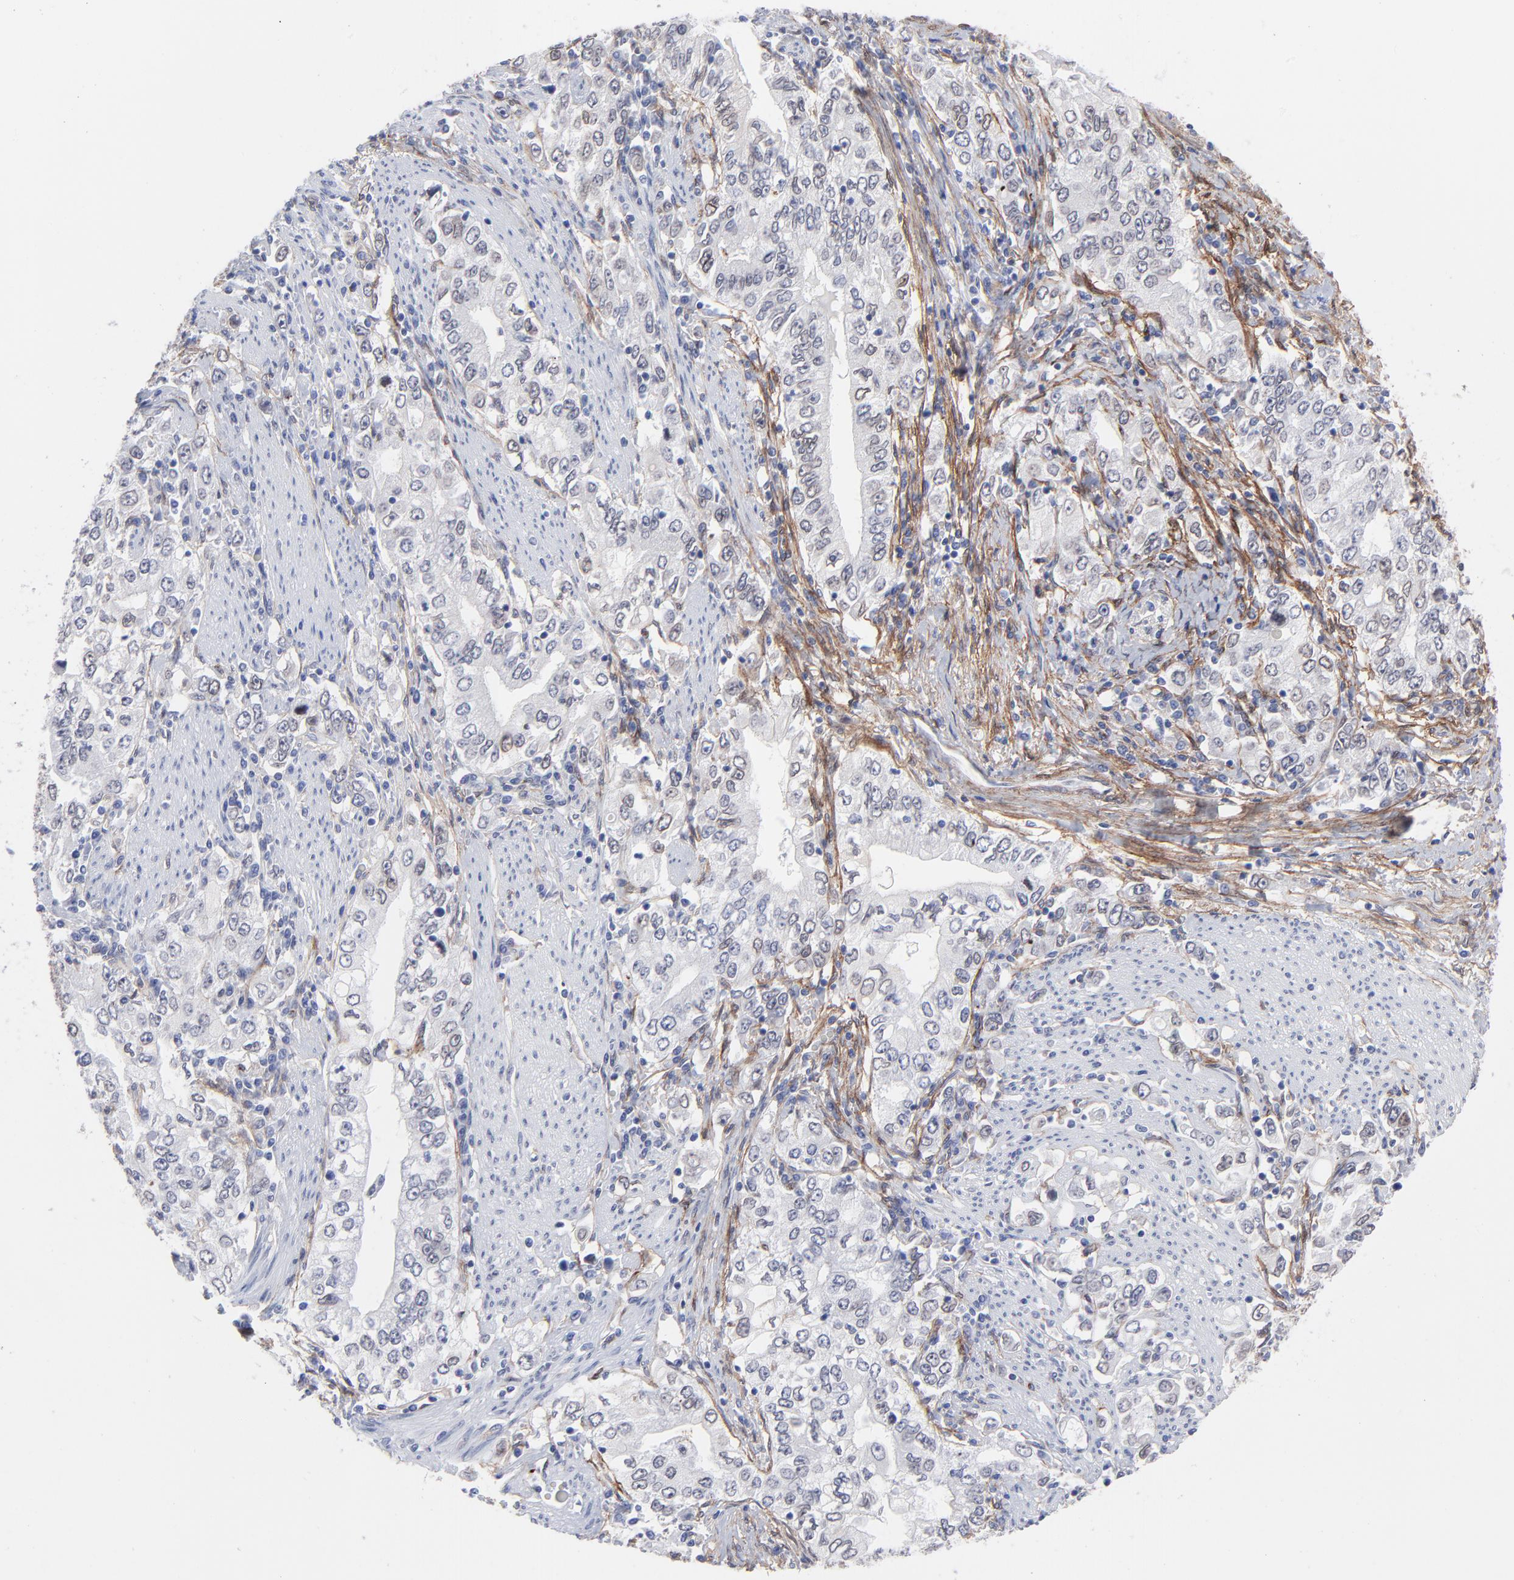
{"staining": {"intensity": "negative", "quantity": "none", "location": "none"}, "tissue": "stomach cancer", "cell_type": "Tumor cells", "image_type": "cancer", "snomed": [{"axis": "morphology", "description": "Adenocarcinoma, NOS"}, {"axis": "topography", "description": "Stomach, lower"}], "caption": "Tumor cells show no significant protein positivity in stomach cancer (adenocarcinoma).", "gene": "PDGFRB", "patient": {"sex": "female", "age": 72}}